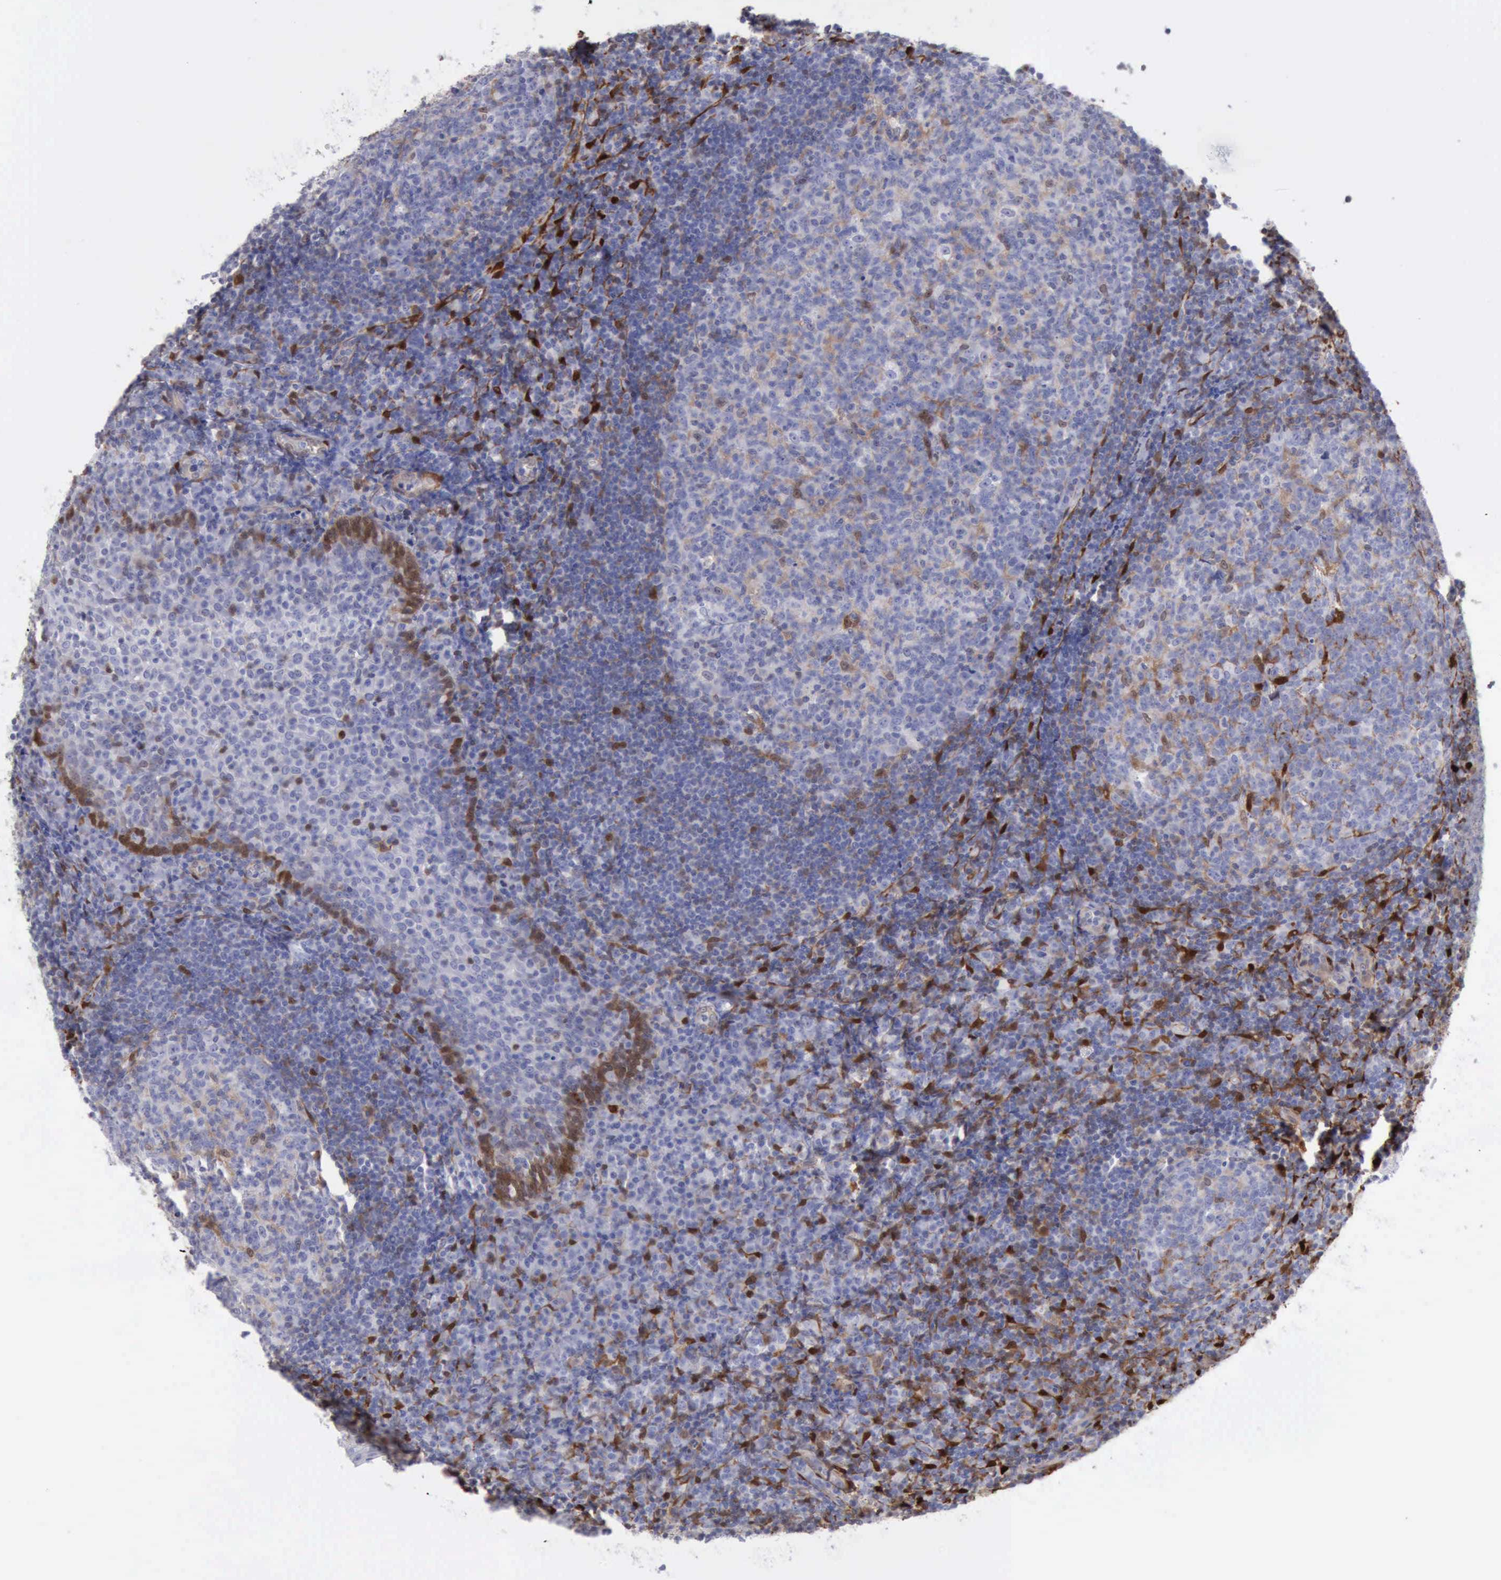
{"staining": {"intensity": "negative", "quantity": "none", "location": "none"}, "tissue": "tonsil", "cell_type": "Germinal center cells", "image_type": "normal", "snomed": [{"axis": "morphology", "description": "Normal tissue, NOS"}, {"axis": "topography", "description": "Tonsil"}], "caption": "This image is of benign tonsil stained with immunohistochemistry (IHC) to label a protein in brown with the nuclei are counter-stained blue. There is no staining in germinal center cells.", "gene": "FHL1", "patient": {"sex": "female", "age": 40}}